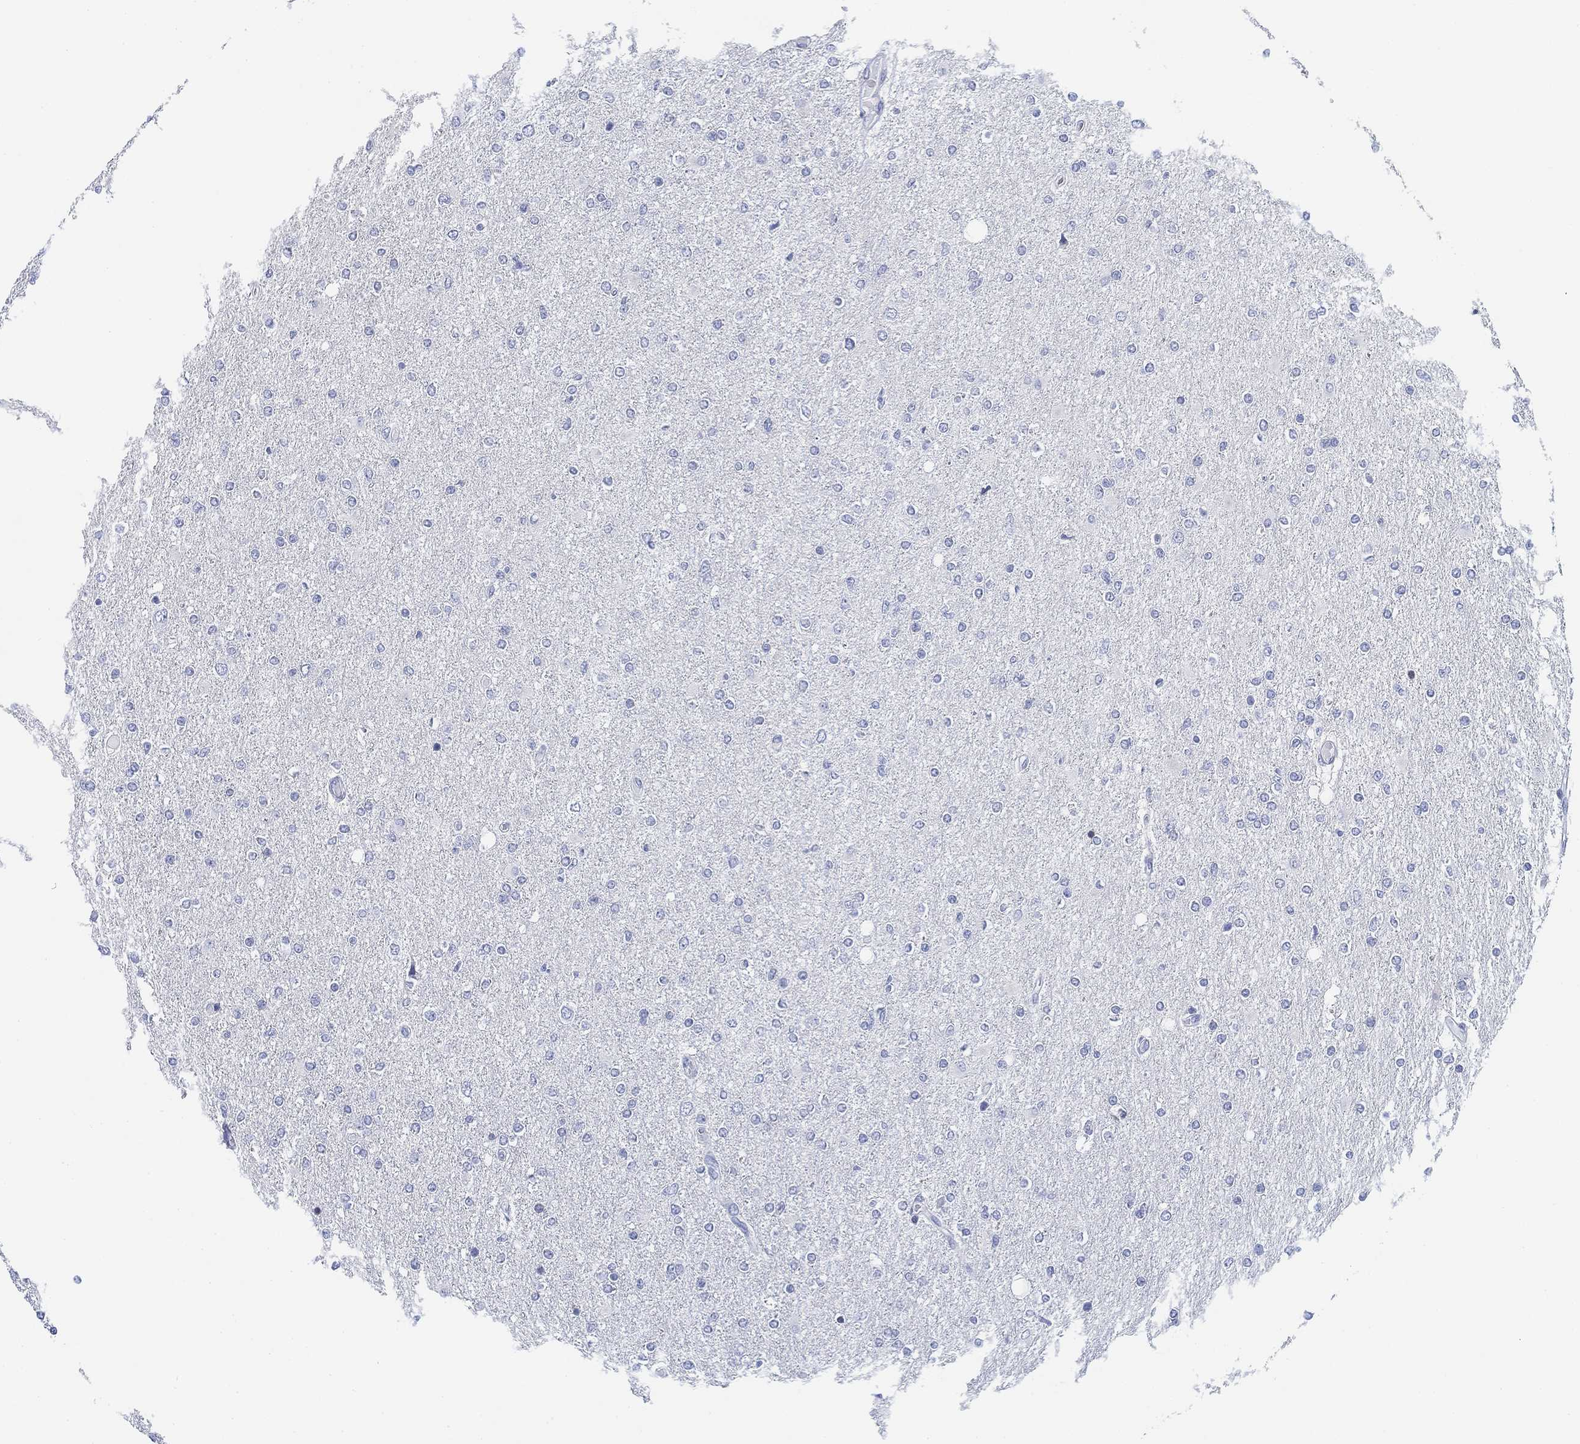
{"staining": {"intensity": "negative", "quantity": "none", "location": "none"}, "tissue": "glioma", "cell_type": "Tumor cells", "image_type": "cancer", "snomed": [{"axis": "morphology", "description": "Glioma, malignant, High grade"}, {"axis": "topography", "description": "Cerebral cortex"}], "caption": "Human malignant high-grade glioma stained for a protein using immunohistochemistry (IHC) exhibits no expression in tumor cells.", "gene": "FYB1", "patient": {"sex": "male", "age": 70}}